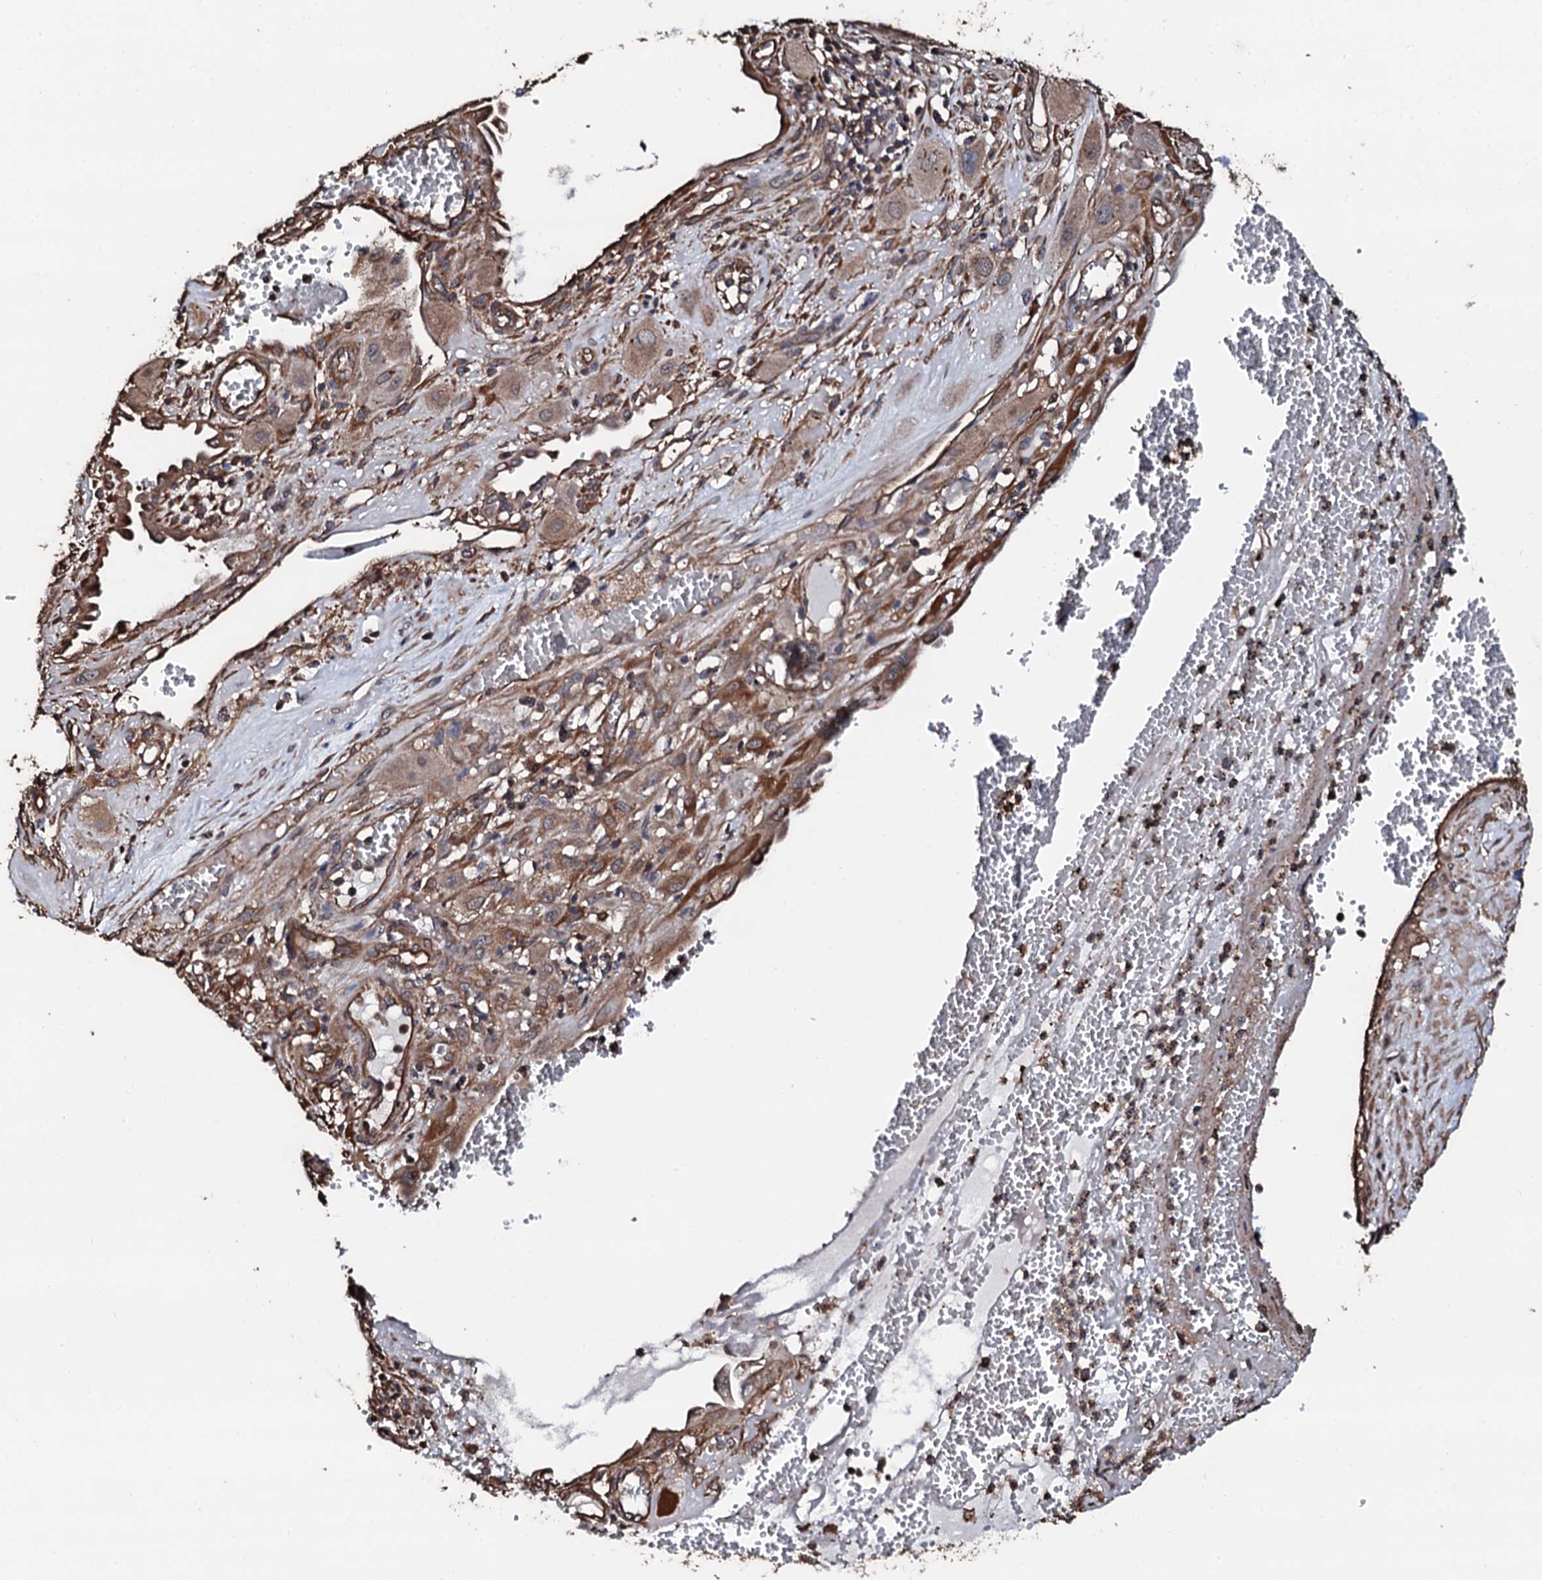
{"staining": {"intensity": "moderate", "quantity": ">75%", "location": "cytoplasmic/membranous"}, "tissue": "cervical cancer", "cell_type": "Tumor cells", "image_type": "cancer", "snomed": [{"axis": "morphology", "description": "Squamous cell carcinoma, NOS"}, {"axis": "topography", "description": "Cervix"}], "caption": "Protein expression analysis of cervical cancer (squamous cell carcinoma) displays moderate cytoplasmic/membranous expression in approximately >75% of tumor cells. (Stains: DAB in brown, nuclei in blue, Microscopy: brightfield microscopy at high magnification).", "gene": "CKAP5", "patient": {"sex": "female", "age": 34}}